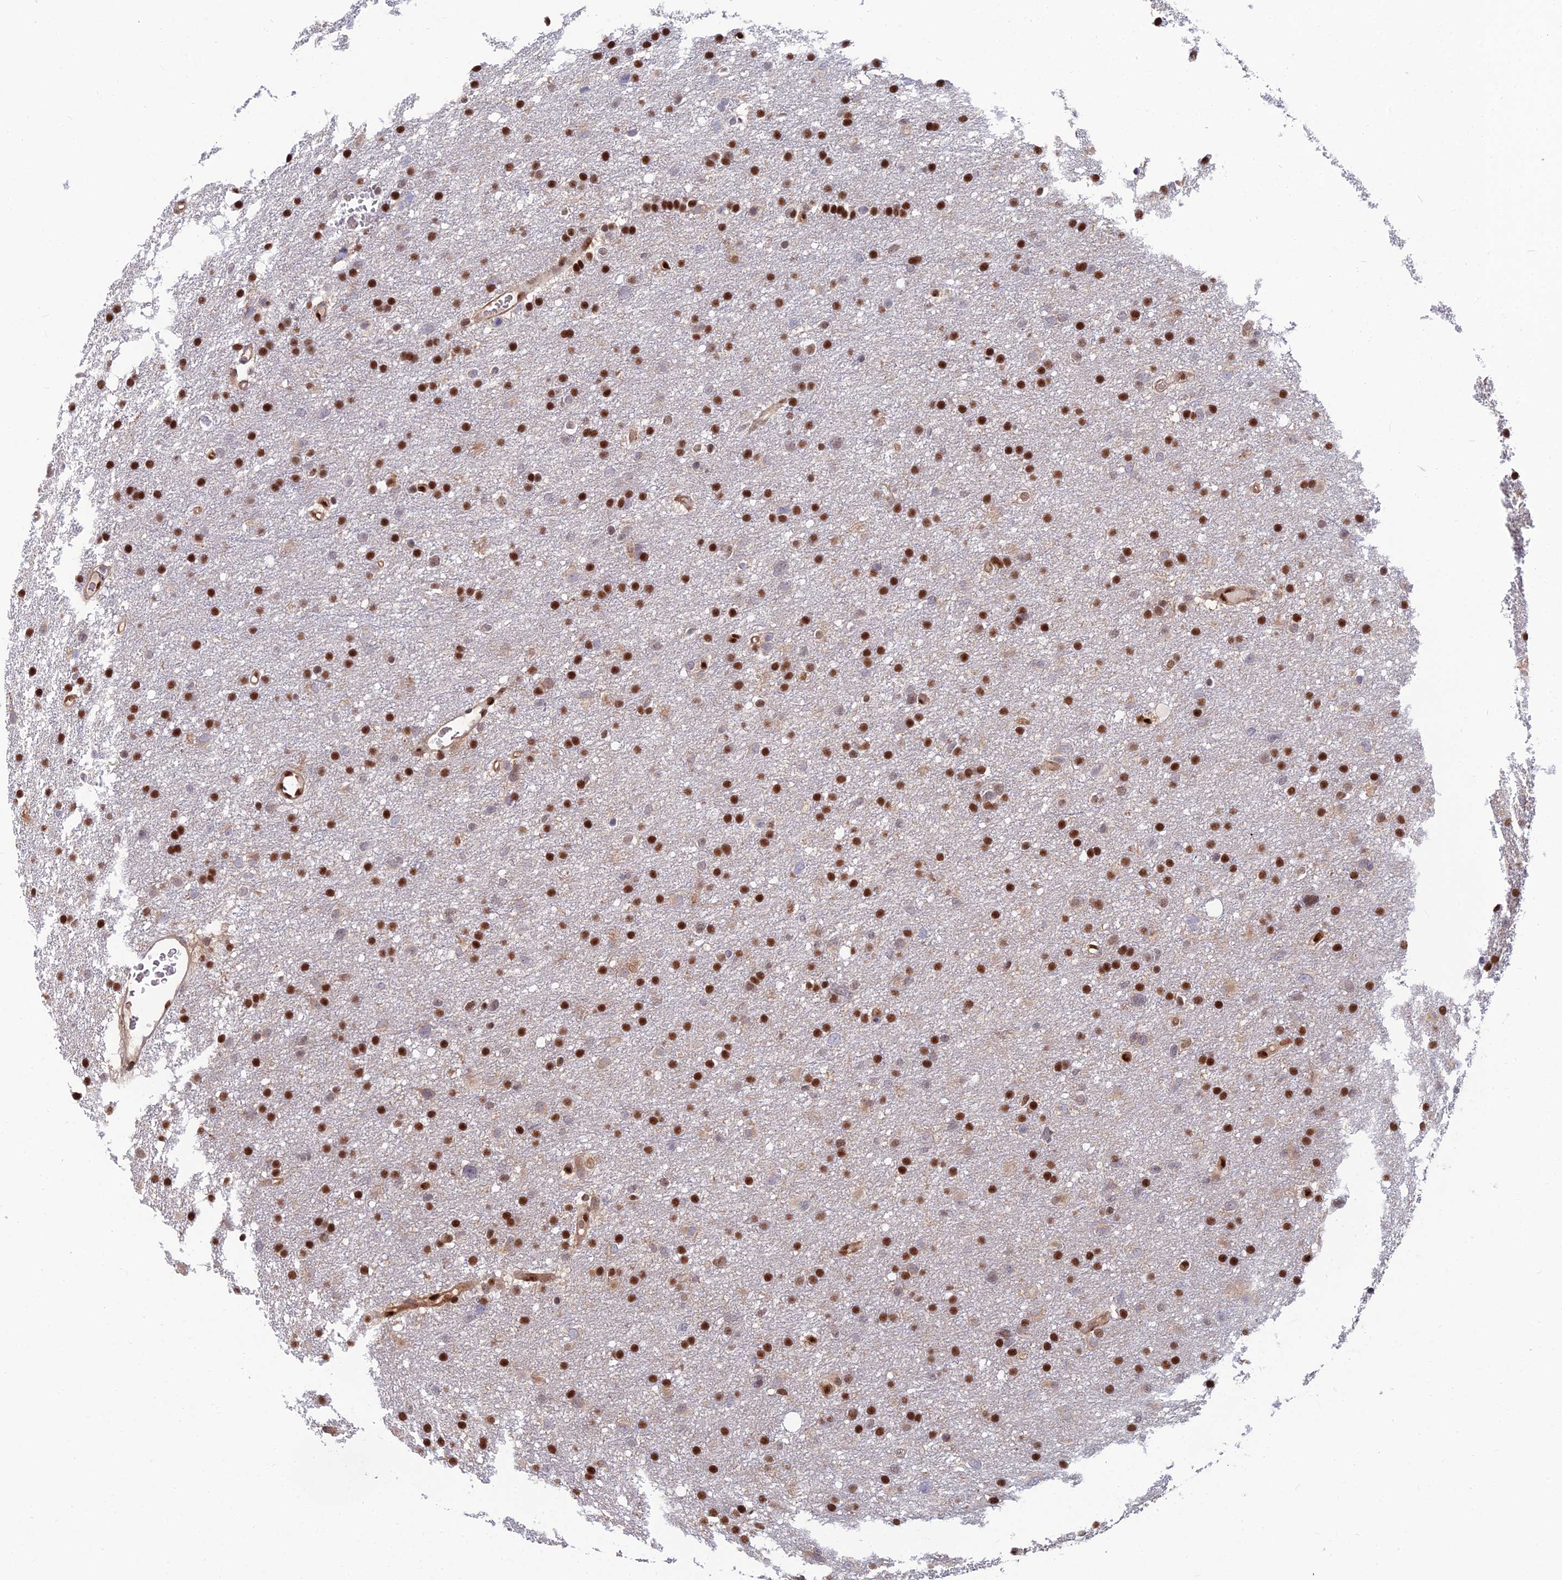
{"staining": {"intensity": "strong", "quantity": ">75%", "location": "nuclear"}, "tissue": "glioma", "cell_type": "Tumor cells", "image_type": "cancer", "snomed": [{"axis": "morphology", "description": "Glioma, malignant, High grade"}, {"axis": "topography", "description": "Cerebral cortex"}], "caption": "Malignant glioma (high-grade) was stained to show a protein in brown. There is high levels of strong nuclear expression in about >75% of tumor cells.", "gene": "DNPEP", "patient": {"sex": "female", "age": 36}}